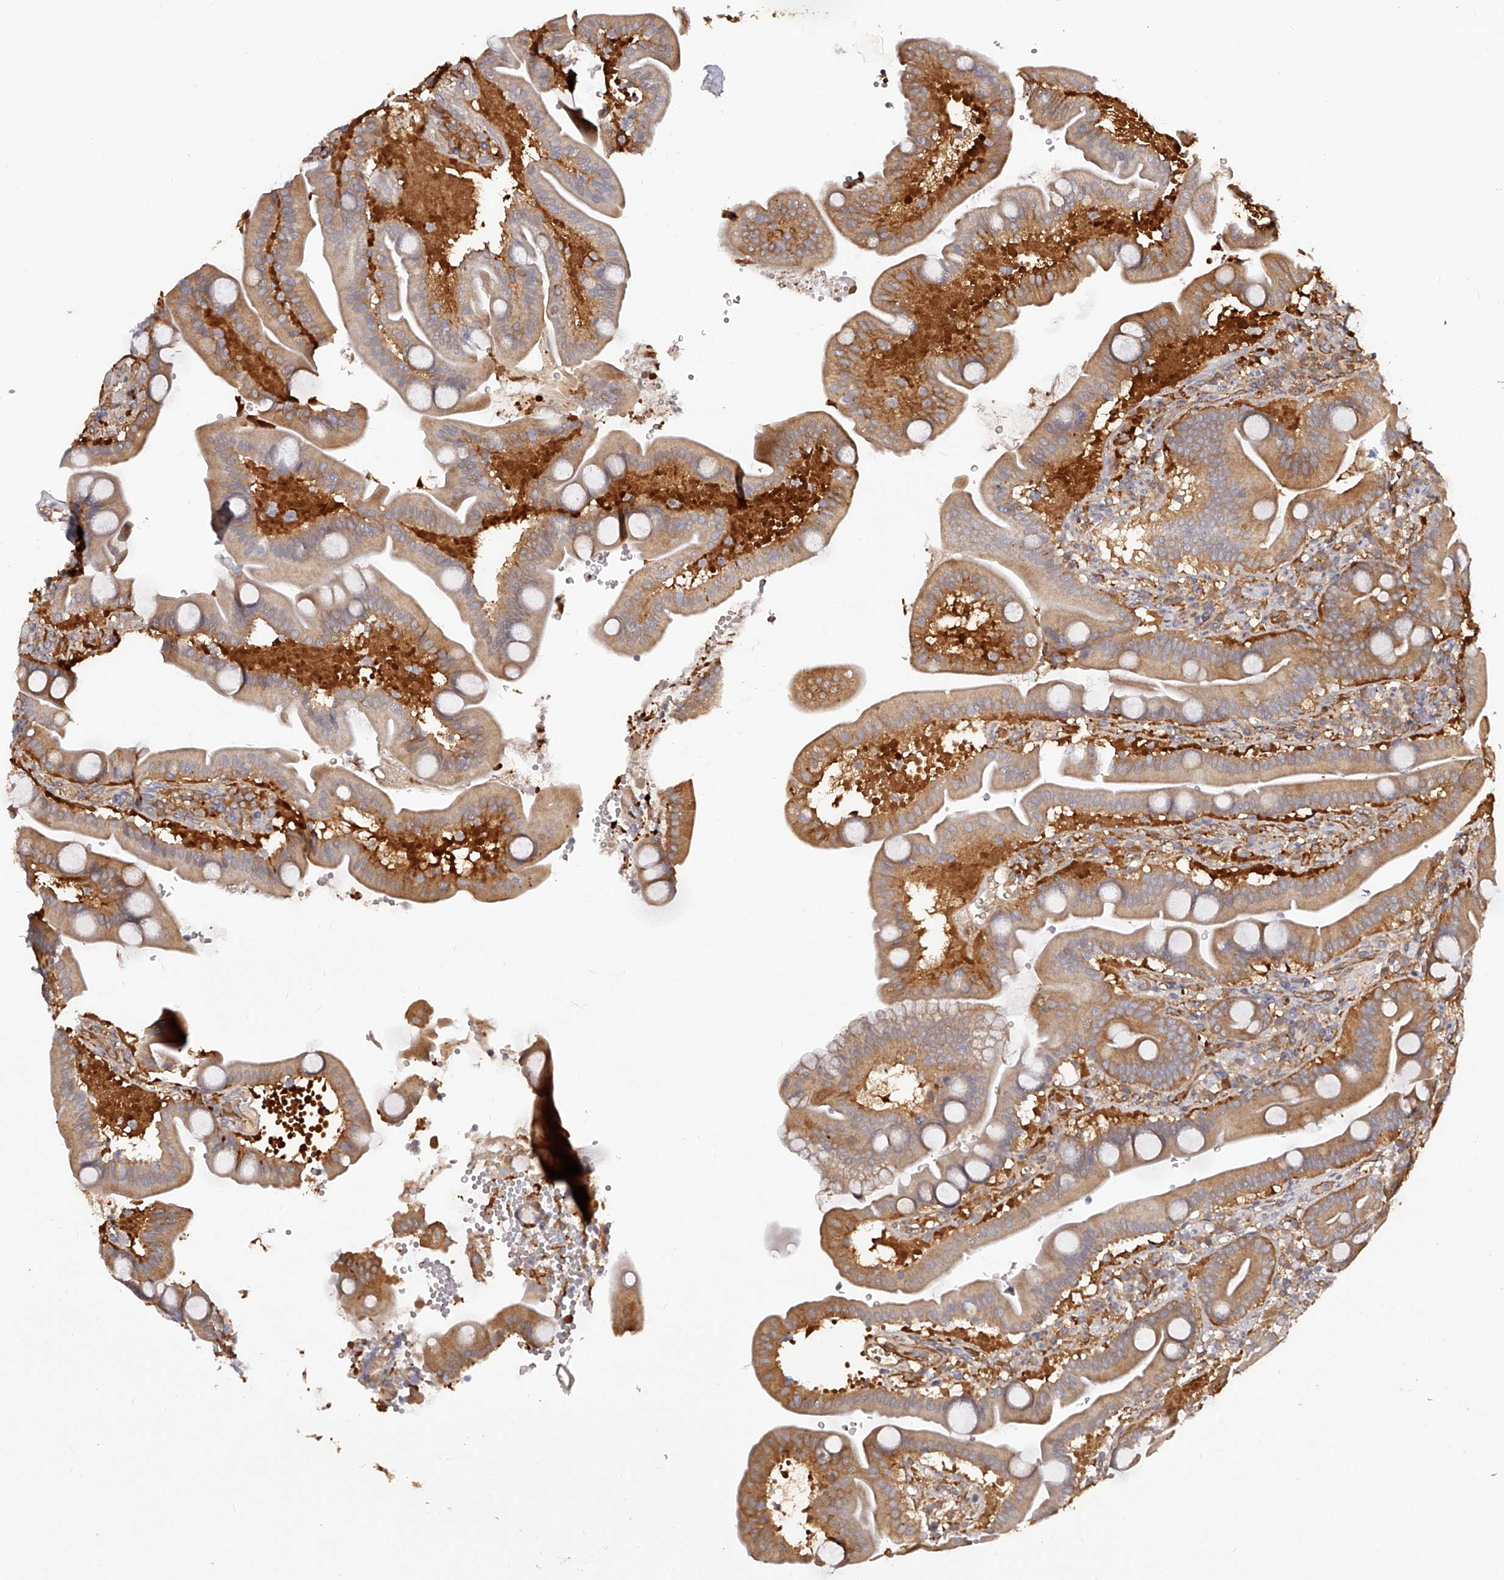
{"staining": {"intensity": "moderate", "quantity": ">75%", "location": "cytoplasmic/membranous"}, "tissue": "duodenum", "cell_type": "Glandular cells", "image_type": "normal", "snomed": [{"axis": "morphology", "description": "Normal tissue, NOS"}, {"axis": "topography", "description": "Duodenum"}], "caption": "High-power microscopy captured an IHC micrograph of normal duodenum, revealing moderate cytoplasmic/membranous positivity in about >75% of glandular cells. Immunohistochemistry stains the protein of interest in brown and the nuclei are stained blue.", "gene": "LAP3", "patient": {"sex": "male", "age": 54}}